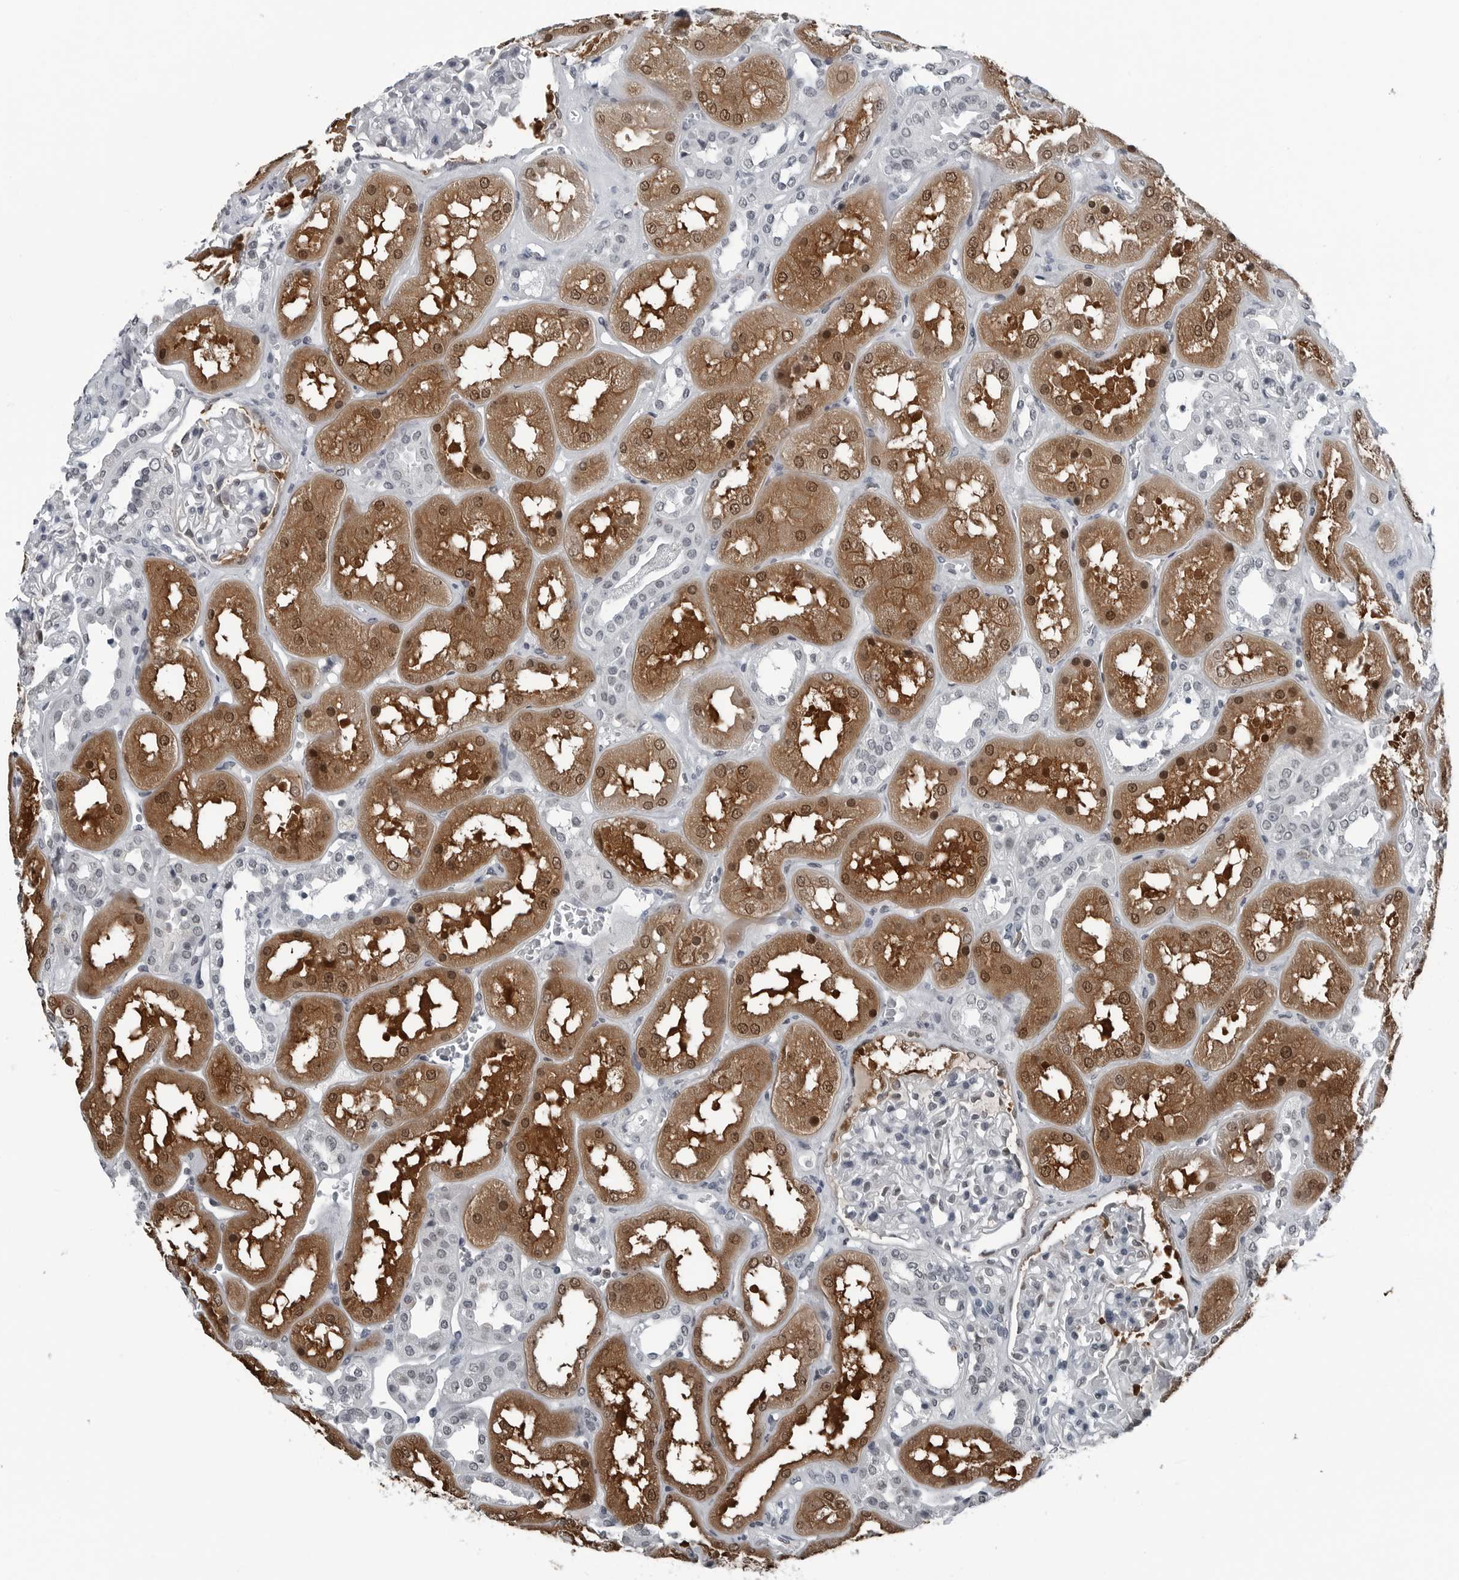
{"staining": {"intensity": "negative", "quantity": "none", "location": "none"}, "tissue": "kidney", "cell_type": "Cells in glomeruli", "image_type": "normal", "snomed": [{"axis": "morphology", "description": "Normal tissue, NOS"}, {"axis": "topography", "description": "Kidney"}], "caption": "A photomicrograph of human kidney is negative for staining in cells in glomeruli. The staining was performed using DAB to visualize the protein expression in brown, while the nuclei were stained in blue with hematoxylin (Magnification: 20x).", "gene": "AKR1A1", "patient": {"sex": "male", "age": 70}}